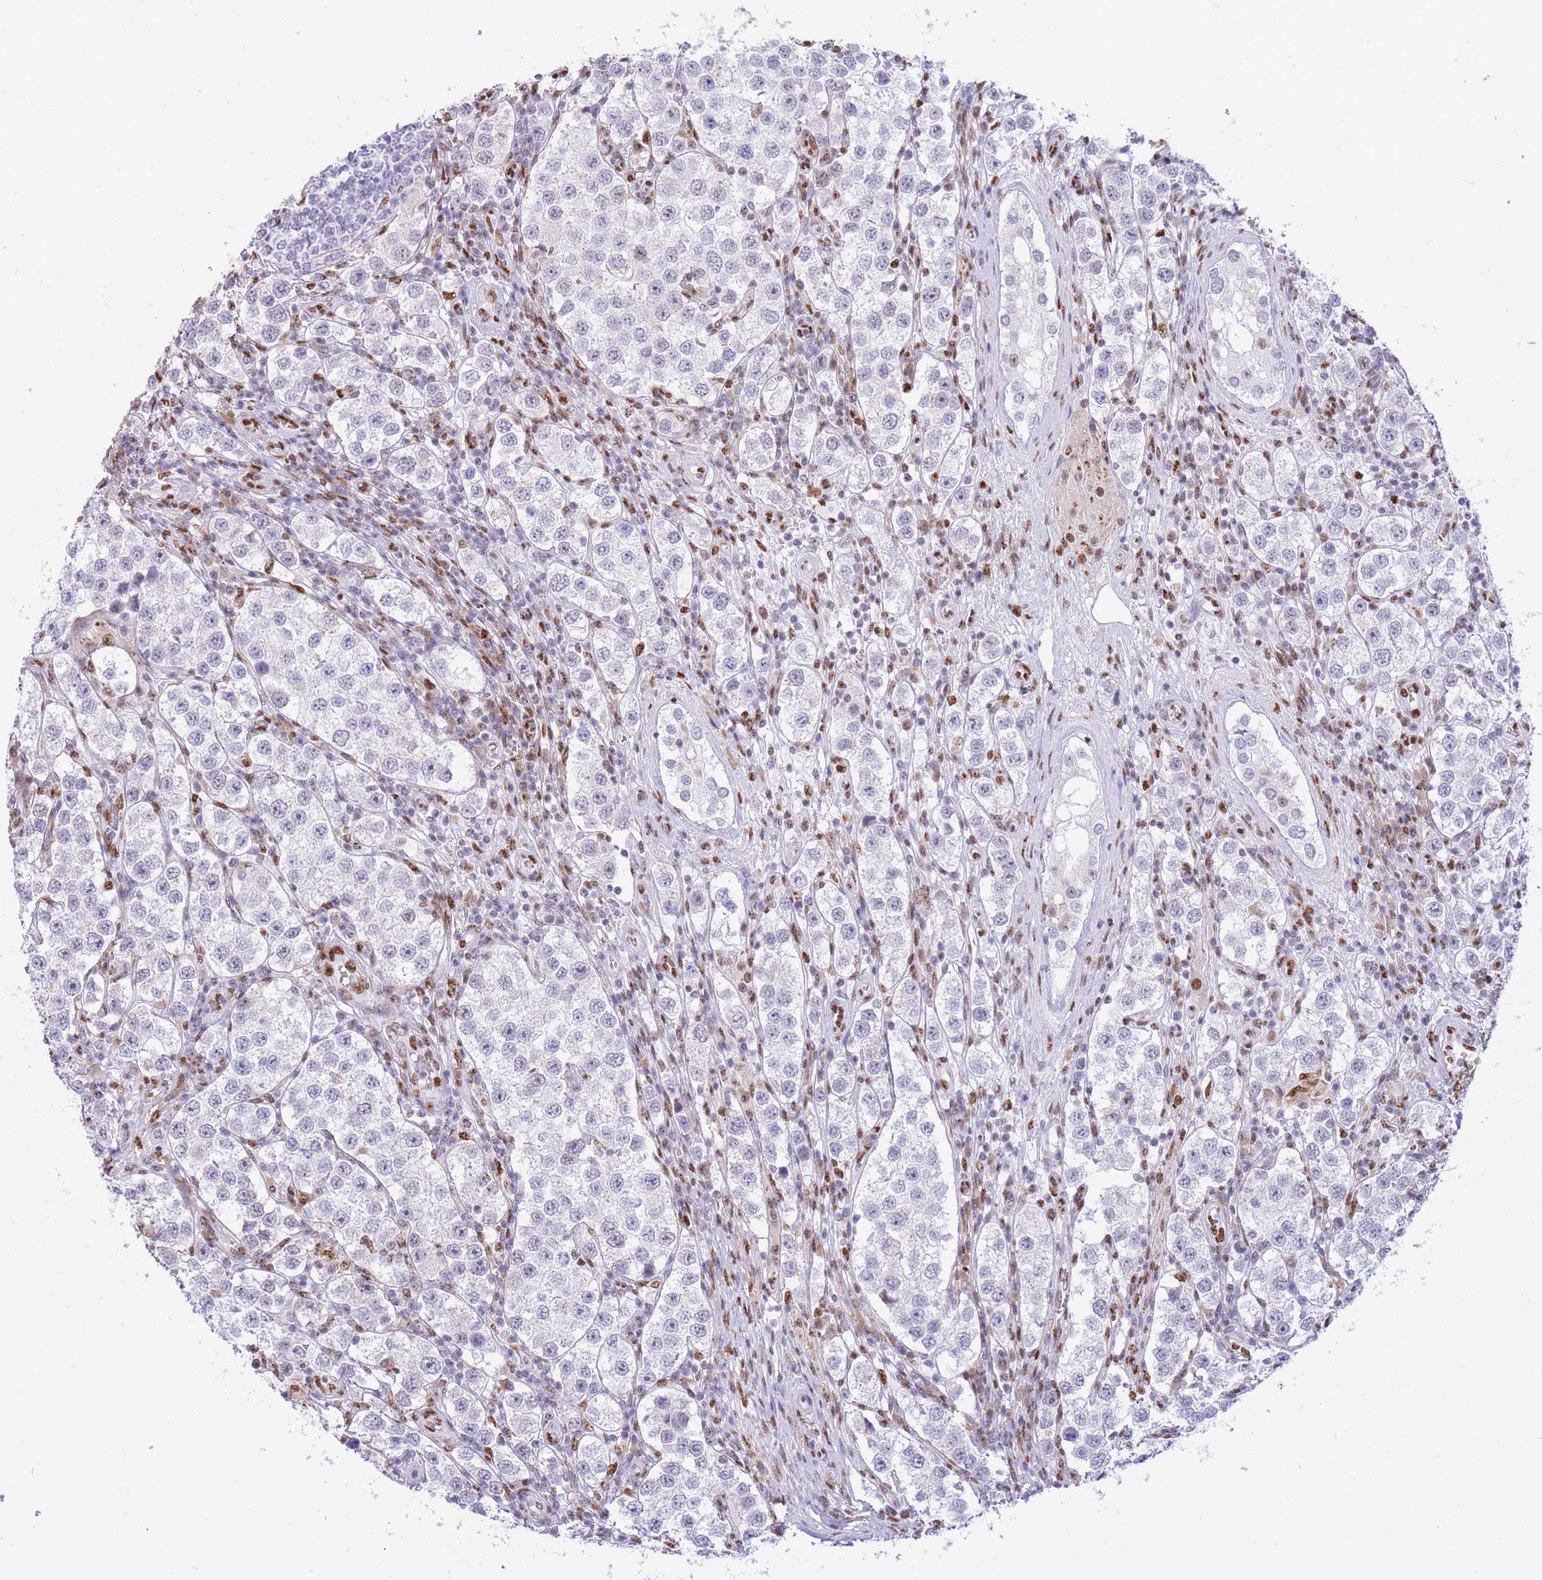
{"staining": {"intensity": "negative", "quantity": "none", "location": "none"}, "tissue": "testis cancer", "cell_type": "Tumor cells", "image_type": "cancer", "snomed": [{"axis": "morphology", "description": "Seminoma, NOS"}, {"axis": "topography", "description": "Testis"}], "caption": "Immunohistochemistry (IHC) histopathology image of neoplastic tissue: human testis seminoma stained with DAB (3,3'-diaminobenzidine) displays no significant protein expression in tumor cells.", "gene": "FAM153A", "patient": {"sex": "male", "age": 37}}